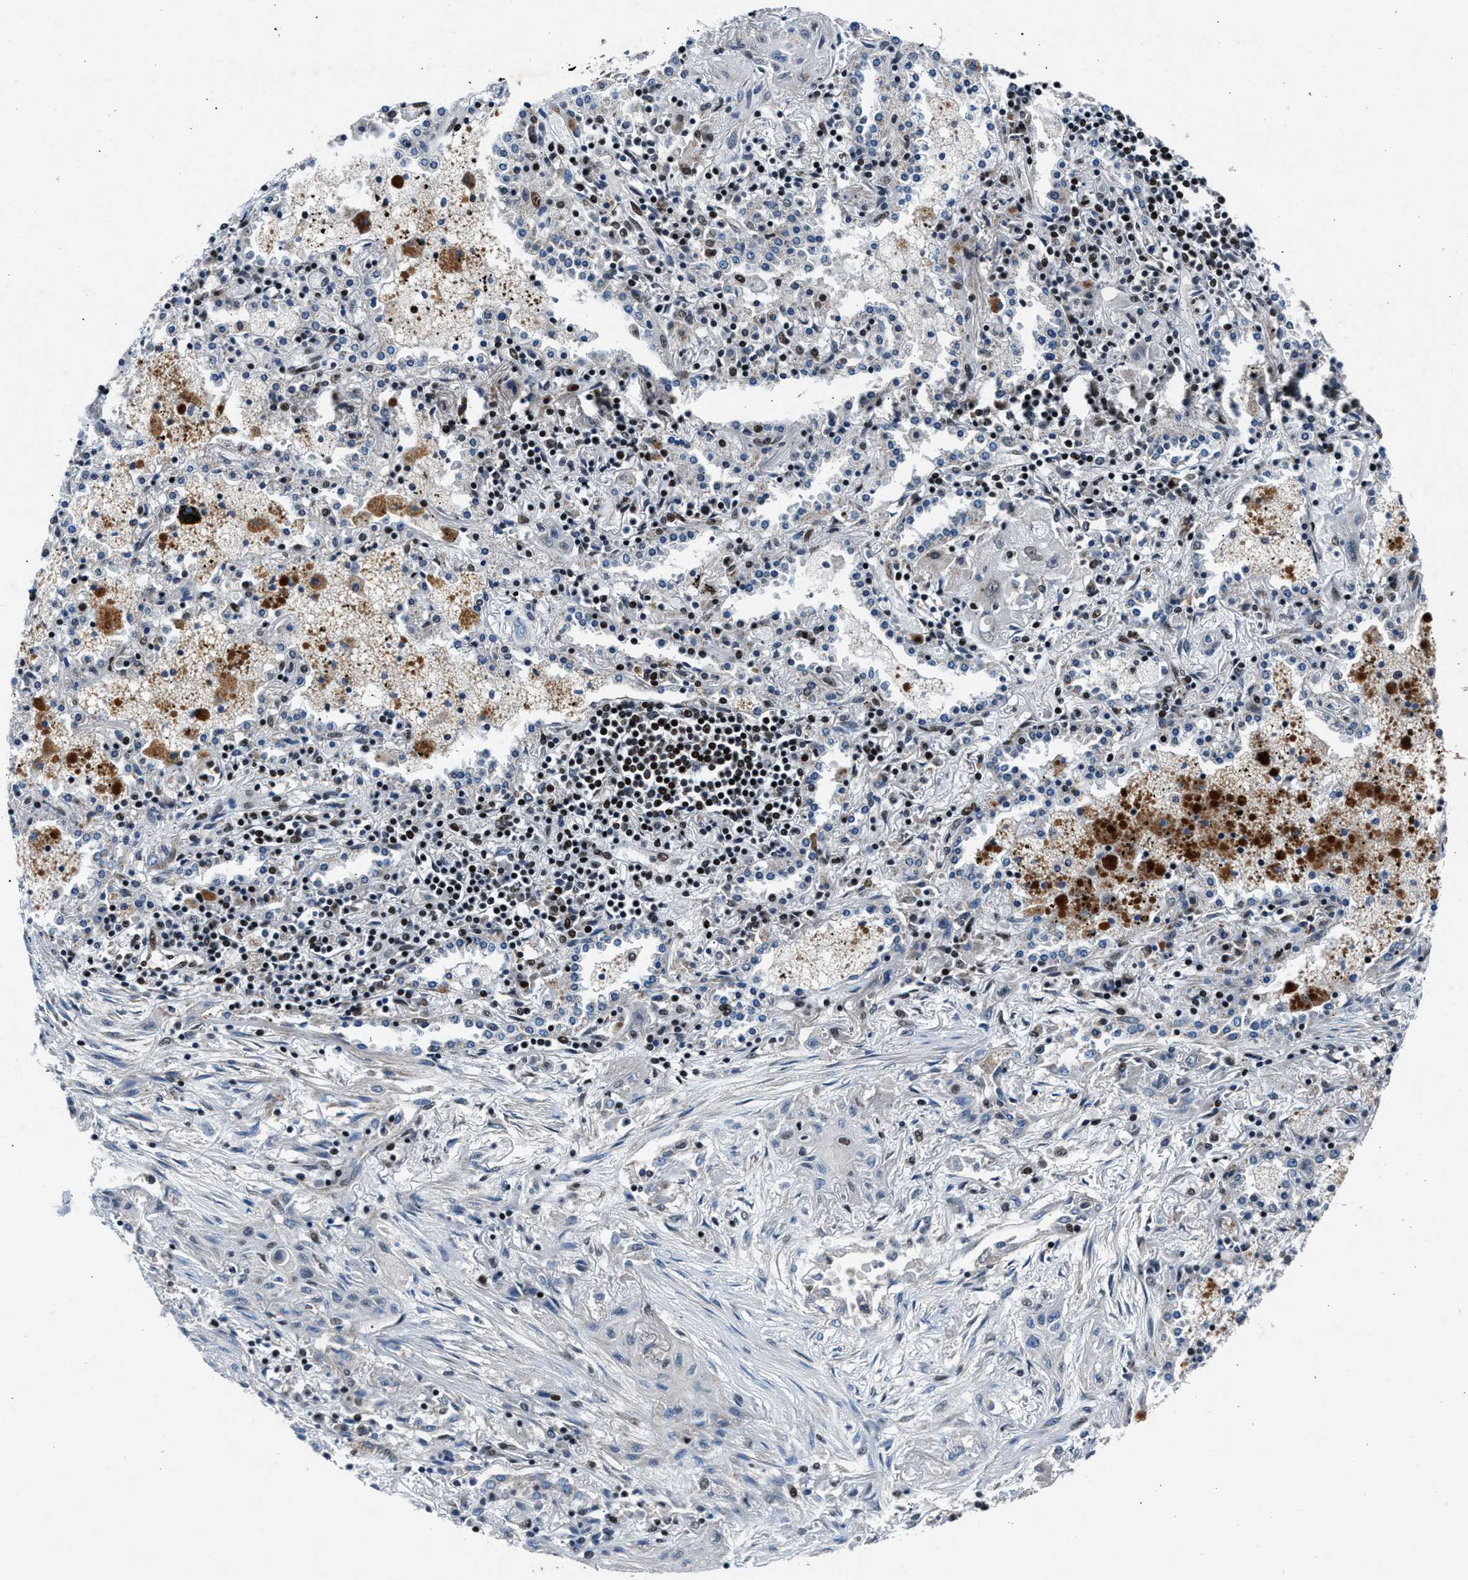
{"staining": {"intensity": "weak", "quantity": "<25%", "location": "nuclear"}, "tissue": "lung cancer", "cell_type": "Tumor cells", "image_type": "cancer", "snomed": [{"axis": "morphology", "description": "Squamous cell carcinoma, NOS"}, {"axis": "topography", "description": "Lung"}], "caption": "Tumor cells are negative for protein expression in human squamous cell carcinoma (lung).", "gene": "PRRC2B", "patient": {"sex": "female", "age": 47}}